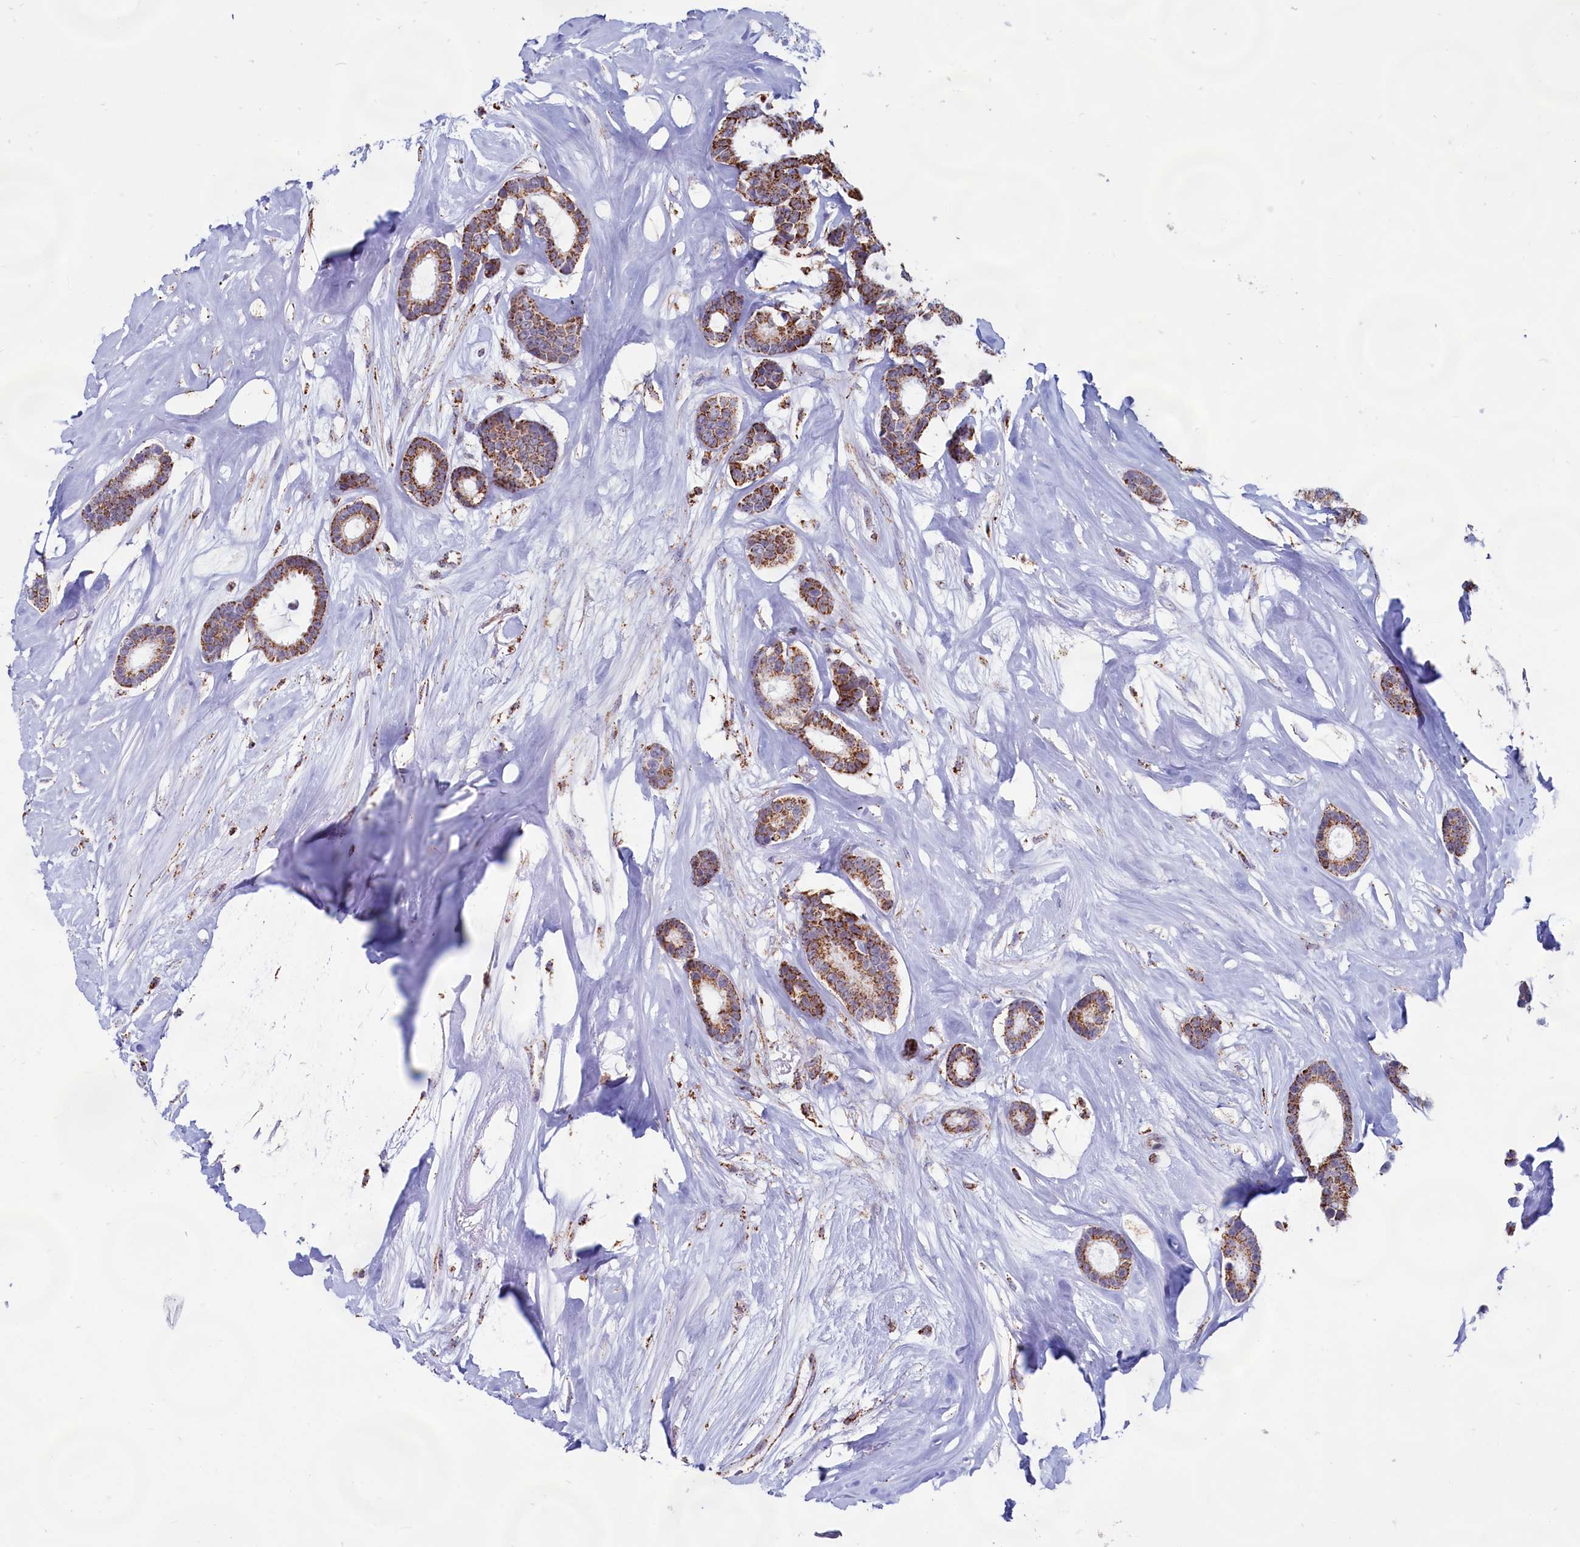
{"staining": {"intensity": "strong", "quantity": ">75%", "location": "cytoplasmic/membranous"}, "tissue": "breast cancer", "cell_type": "Tumor cells", "image_type": "cancer", "snomed": [{"axis": "morphology", "description": "Duct carcinoma"}, {"axis": "topography", "description": "Breast"}], "caption": "About >75% of tumor cells in invasive ductal carcinoma (breast) reveal strong cytoplasmic/membranous protein expression as visualized by brown immunohistochemical staining.", "gene": "C1D", "patient": {"sex": "female", "age": 87}}